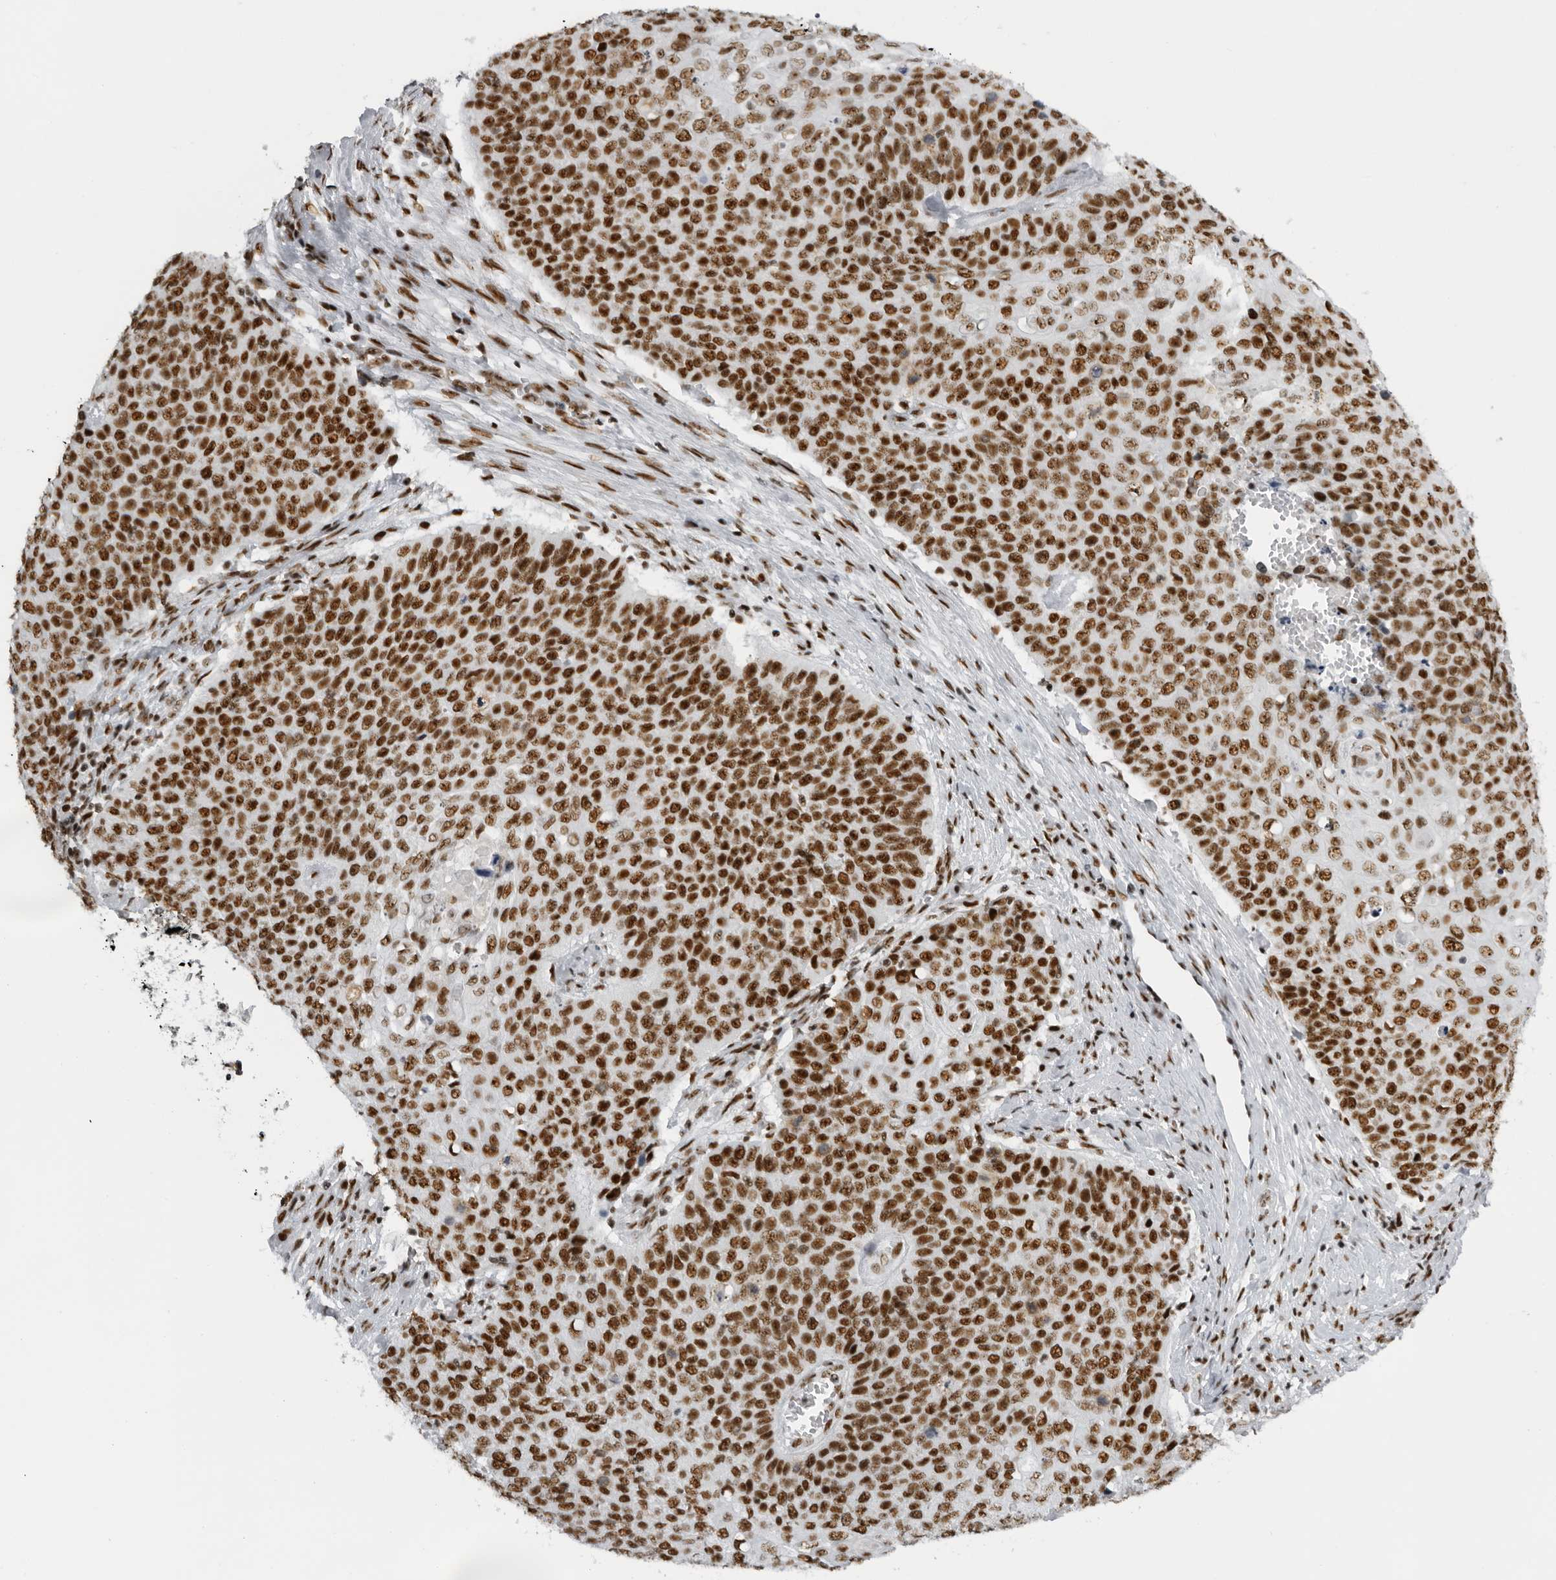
{"staining": {"intensity": "strong", "quantity": ">75%", "location": "nuclear"}, "tissue": "cervical cancer", "cell_type": "Tumor cells", "image_type": "cancer", "snomed": [{"axis": "morphology", "description": "Squamous cell carcinoma, NOS"}, {"axis": "topography", "description": "Cervix"}], "caption": "Immunohistochemistry (IHC) of cervical cancer (squamous cell carcinoma) shows high levels of strong nuclear expression in approximately >75% of tumor cells.", "gene": "DHX9", "patient": {"sex": "female", "age": 39}}